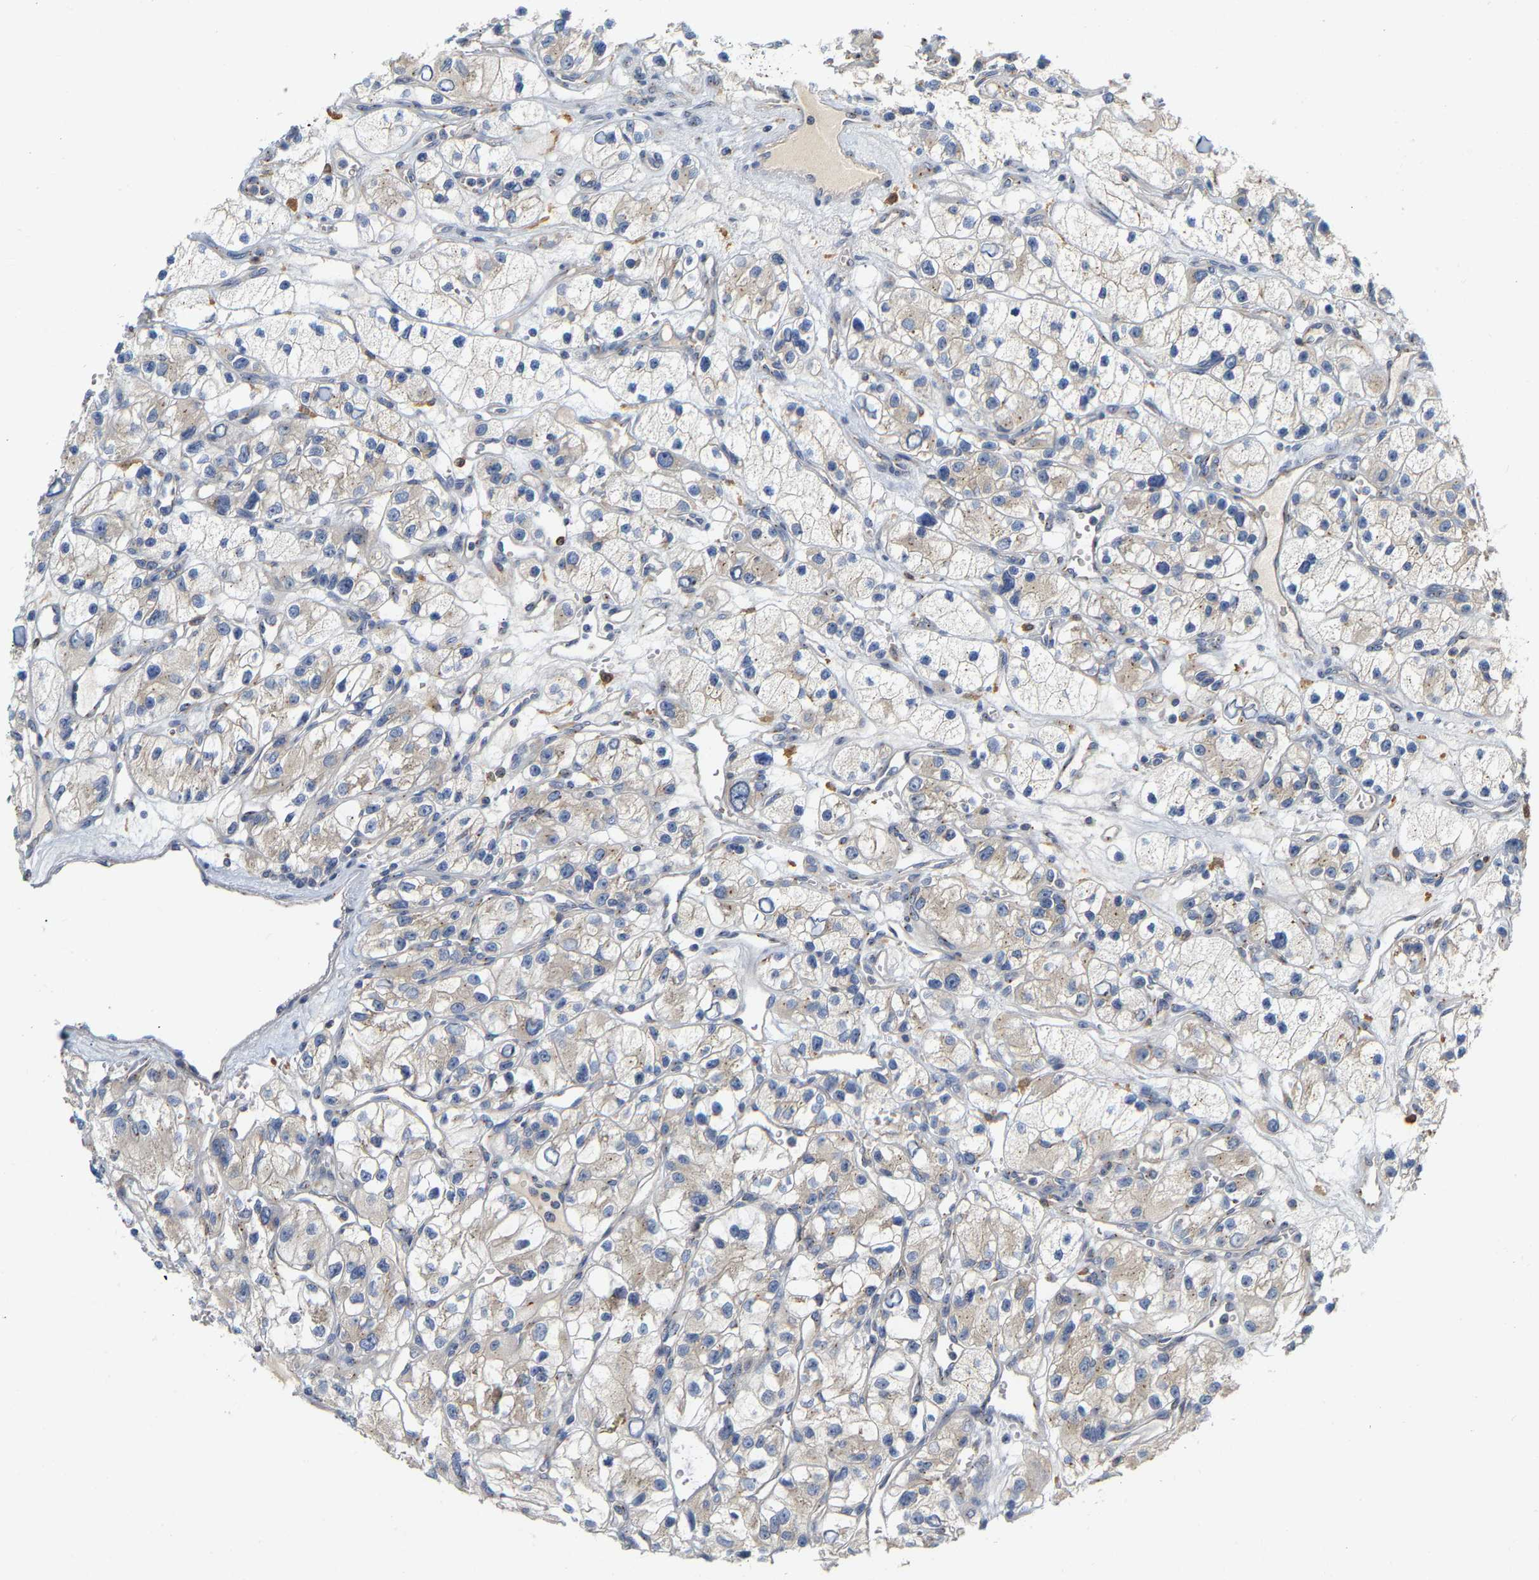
{"staining": {"intensity": "weak", "quantity": "<25%", "location": "cytoplasmic/membranous"}, "tissue": "renal cancer", "cell_type": "Tumor cells", "image_type": "cancer", "snomed": [{"axis": "morphology", "description": "Adenocarcinoma, NOS"}, {"axis": "topography", "description": "Kidney"}], "caption": "A high-resolution histopathology image shows immunohistochemistry staining of renal cancer, which reveals no significant expression in tumor cells. (DAB IHC visualized using brightfield microscopy, high magnification).", "gene": "PCNT", "patient": {"sex": "female", "age": 57}}